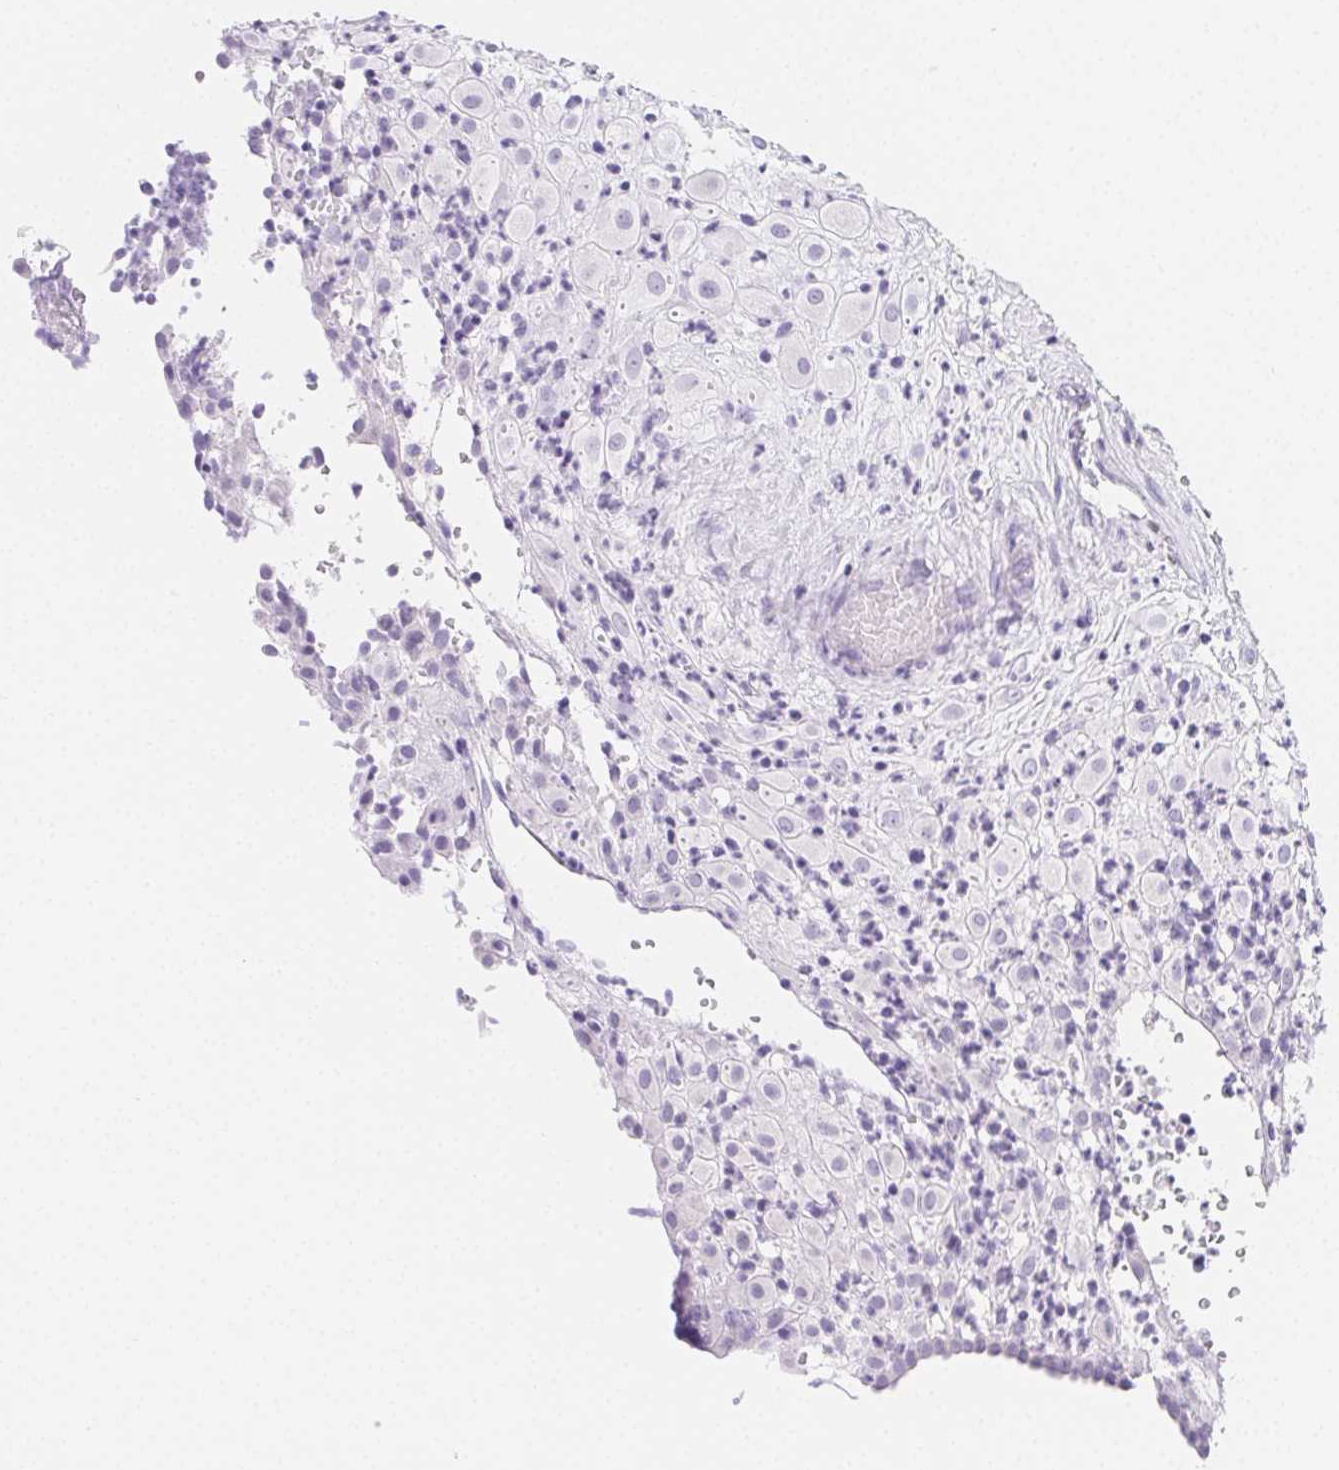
{"staining": {"intensity": "negative", "quantity": "none", "location": "none"}, "tissue": "placenta", "cell_type": "Decidual cells", "image_type": "normal", "snomed": [{"axis": "morphology", "description": "Normal tissue, NOS"}, {"axis": "topography", "description": "Placenta"}], "caption": "A high-resolution micrograph shows immunohistochemistry staining of benign placenta, which exhibits no significant expression in decidual cells. (DAB (3,3'-diaminobenzidine) immunohistochemistry visualized using brightfield microscopy, high magnification).", "gene": "ZBBX", "patient": {"sex": "female", "age": 24}}